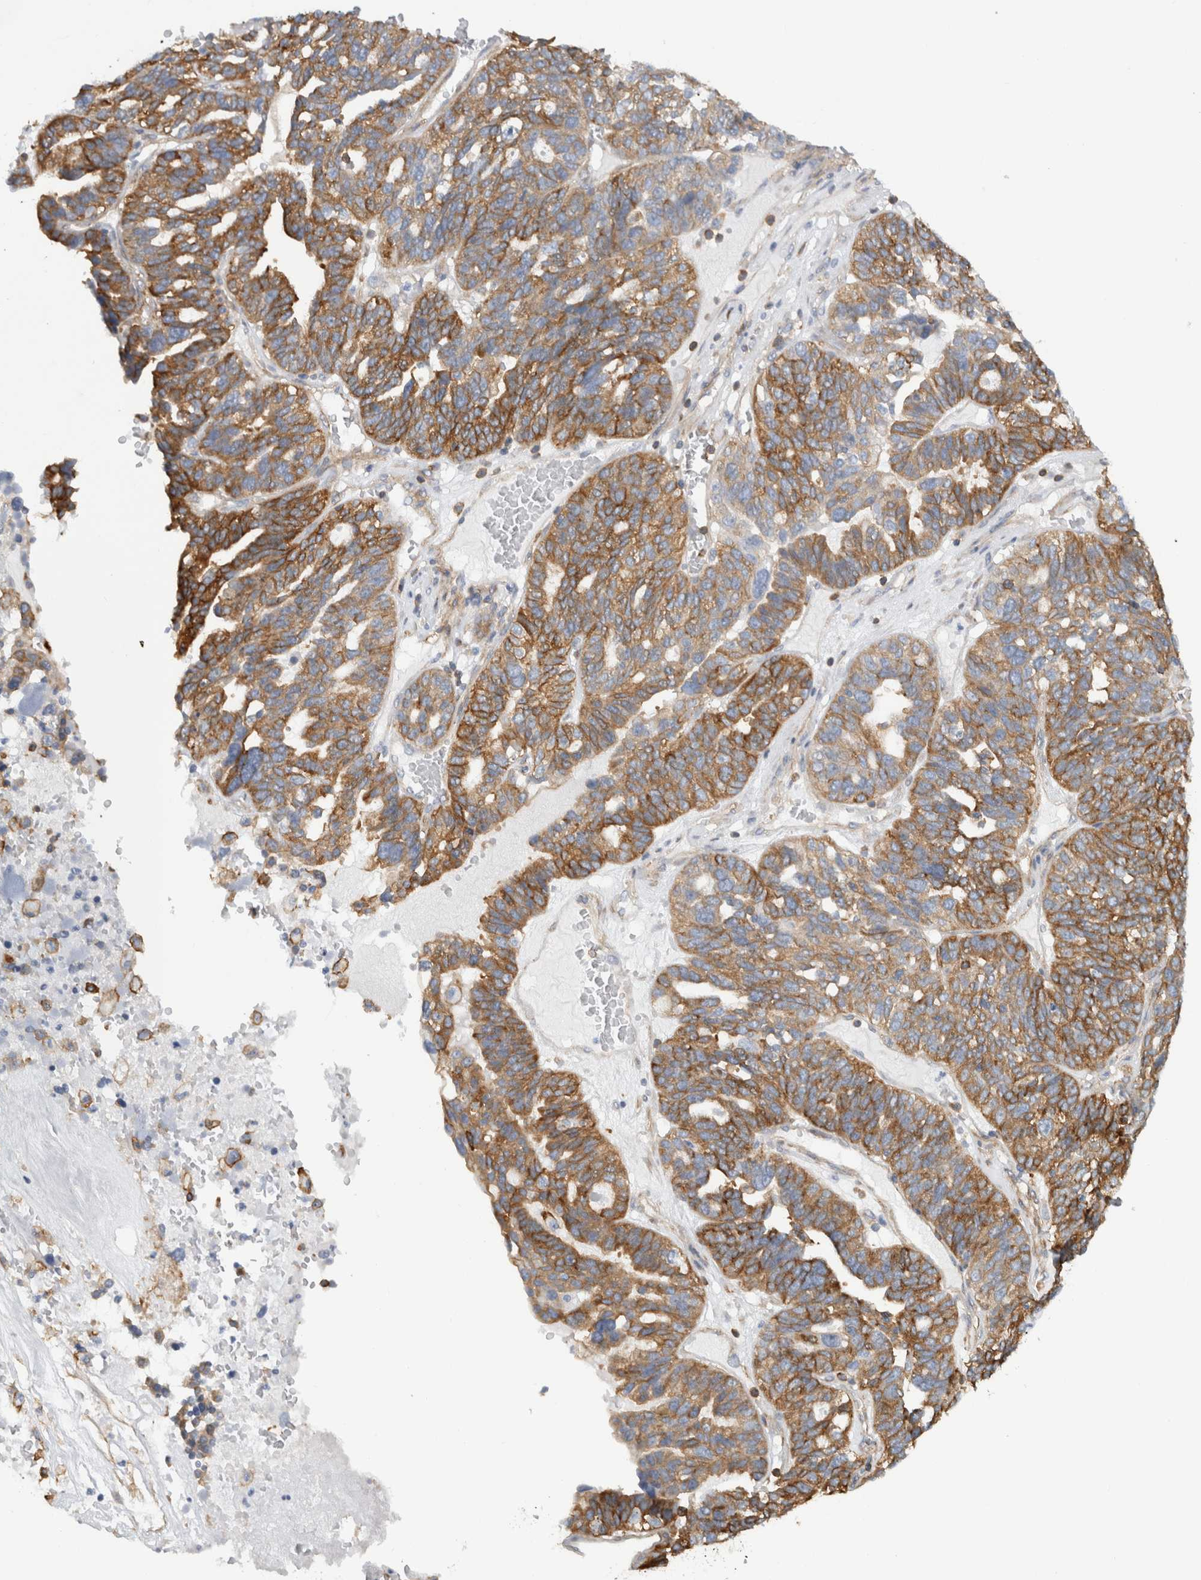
{"staining": {"intensity": "moderate", "quantity": ">75%", "location": "cytoplasmic/membranous"}, "tissue": "ovarian cancer", "cell_type": "Tumor cells", "image_type": "cancer", "snomed": [{"axis": "morphology", "description": "Cystadenocarcinoma, serous, NOS"}, {"axis": "topography", "description": "Ovary"}], "caption": "Brown immunohistochemical staining in ovarian cancer displays moderate cytoplasmic/membranous expression in approximately >75% of tumor cells. (Brightfield microscopy of DAB IHC at high magnification).", "gene": "AHNAK", "patient": {"sex": "female", "age": 59}}